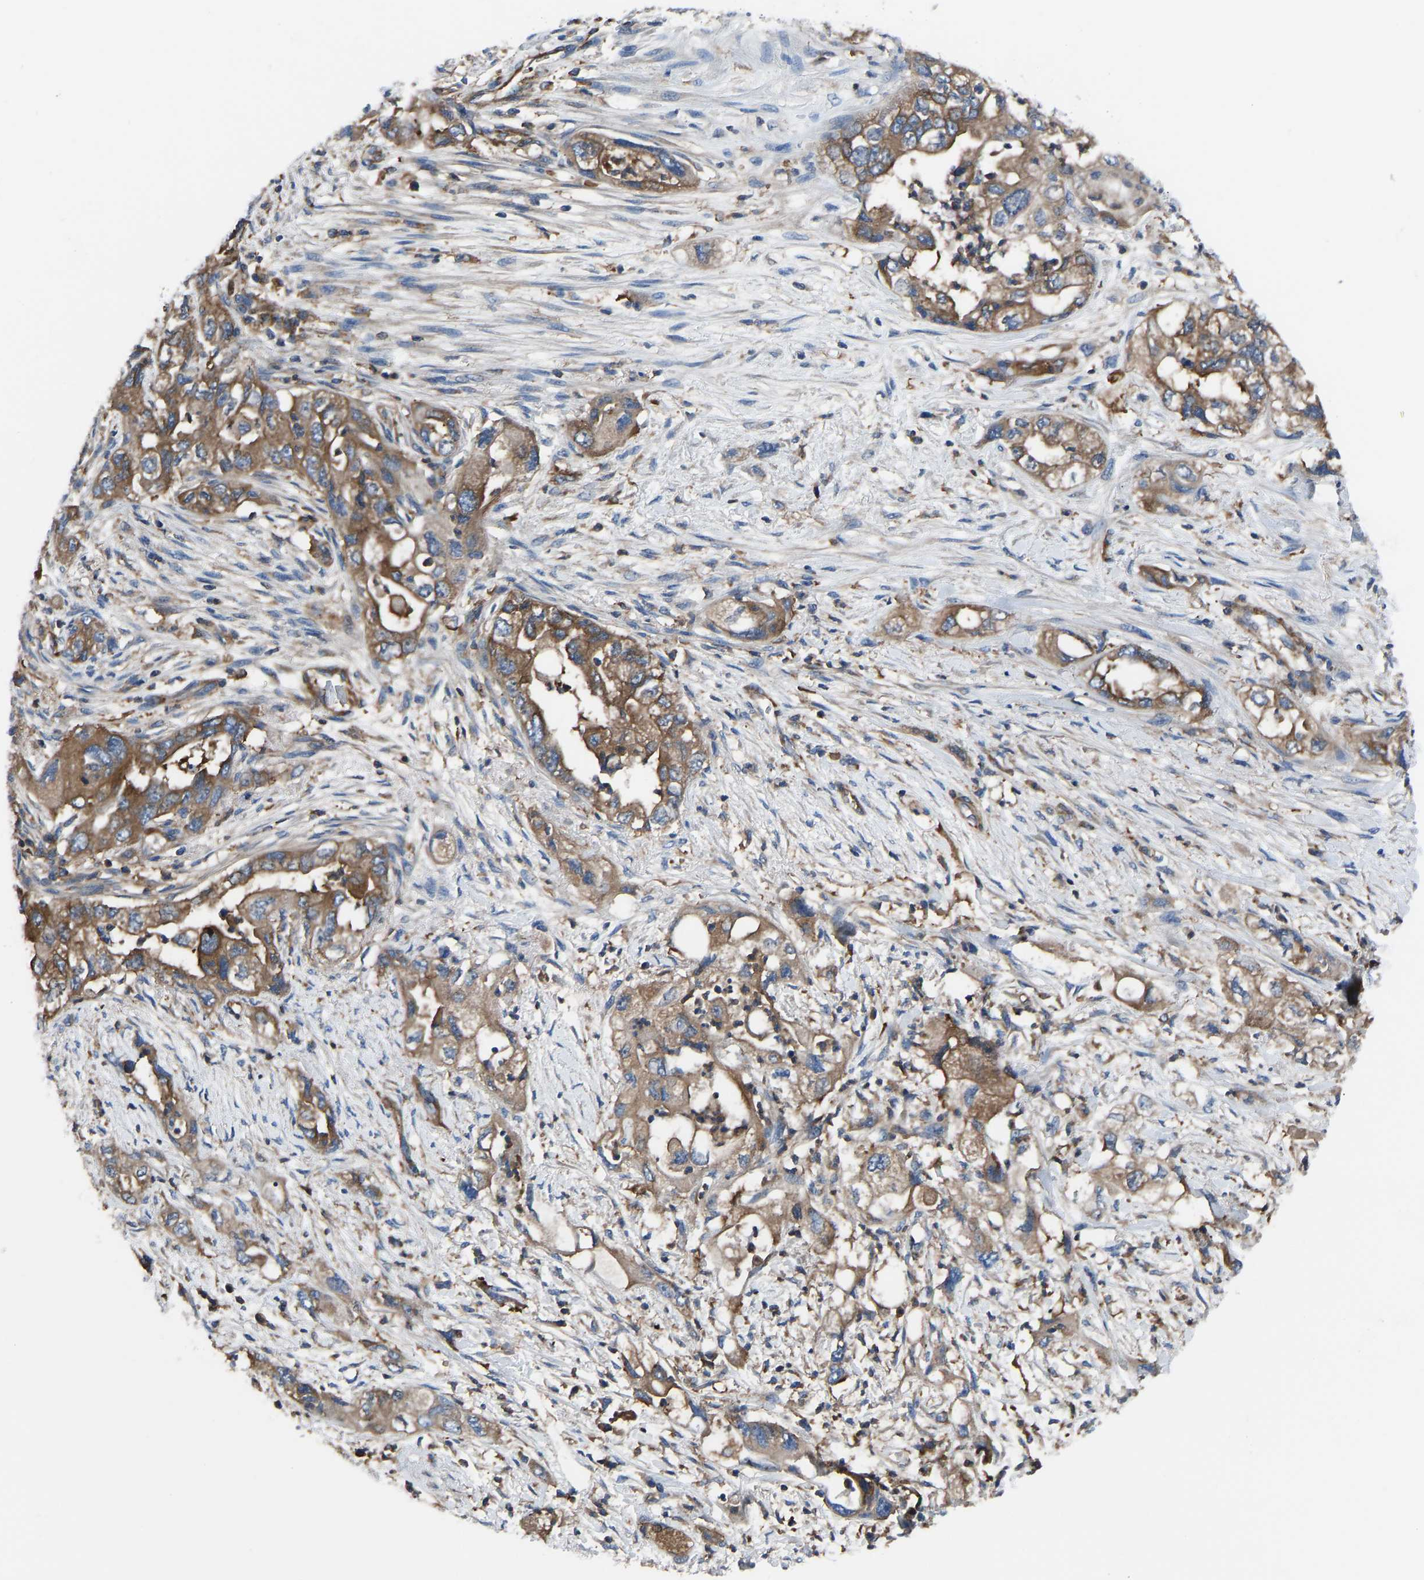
{"staining": {"intensity": "moderate", "quantity": ">75%", "location": "cytoplasmic/membranous"}, "tissue": "pancreatic cancer", "cell_type": "Tumor cells", "image_type": "cancer", "snomed": [{"axis": "morphology", "description": "Adenocarcinoma, NOS"}, {"axis": "topography", "description": "Pancreas"}], "caption": "A brown stain shows moderate cytoplasmic/membranous positivity of a protein in adenocarcinoma (pancreatic) tumor cells. (Brightfield microscopy of DAB IHC at high magnification).", "gene": "PRKAR1A", "patient": {"sex": "female", "age": 73}}